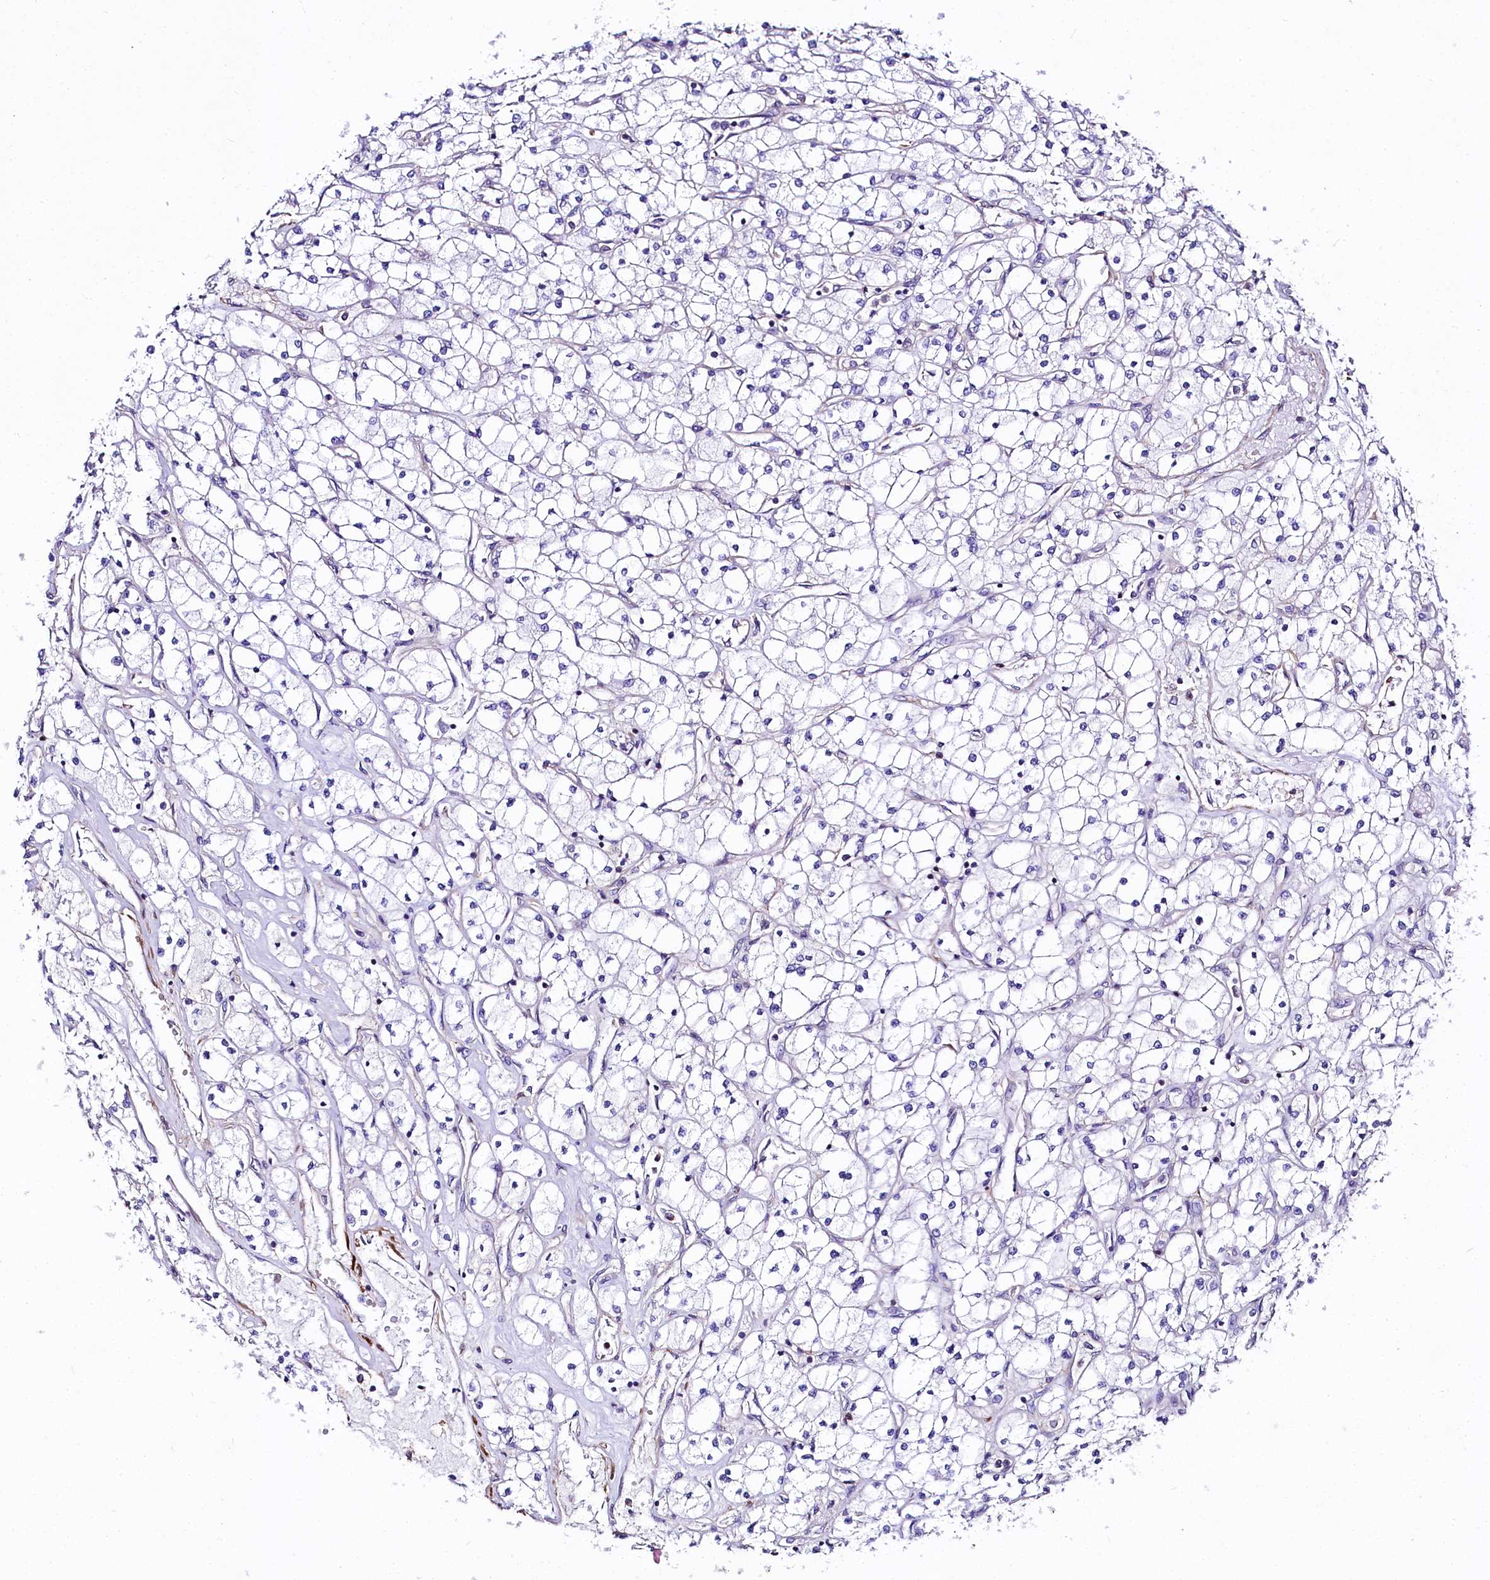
{"staining": {"intensity": "negative", "quantity": "none", "location": "none"}, "tissue": "renal cancer", "cell_type": "Tumor cells", "image_type": "cancer", "snomed": [{"axis": "morphology", "description": "Adenocarcinoma, NOS"}, {"axis": "topography", "description": "Kidney"}], "caption": "Immunohistochemistry micrograph of human adenocarcinoma (renal) stained for a protein (brown), which reveals no expression in tumor cells. The staining is performed using DAB brown chromogen with nuclei counter-stained in using hematoxylin.", "gene": "FCHSD2", "patient": {"sex": "male", "age": 80}}